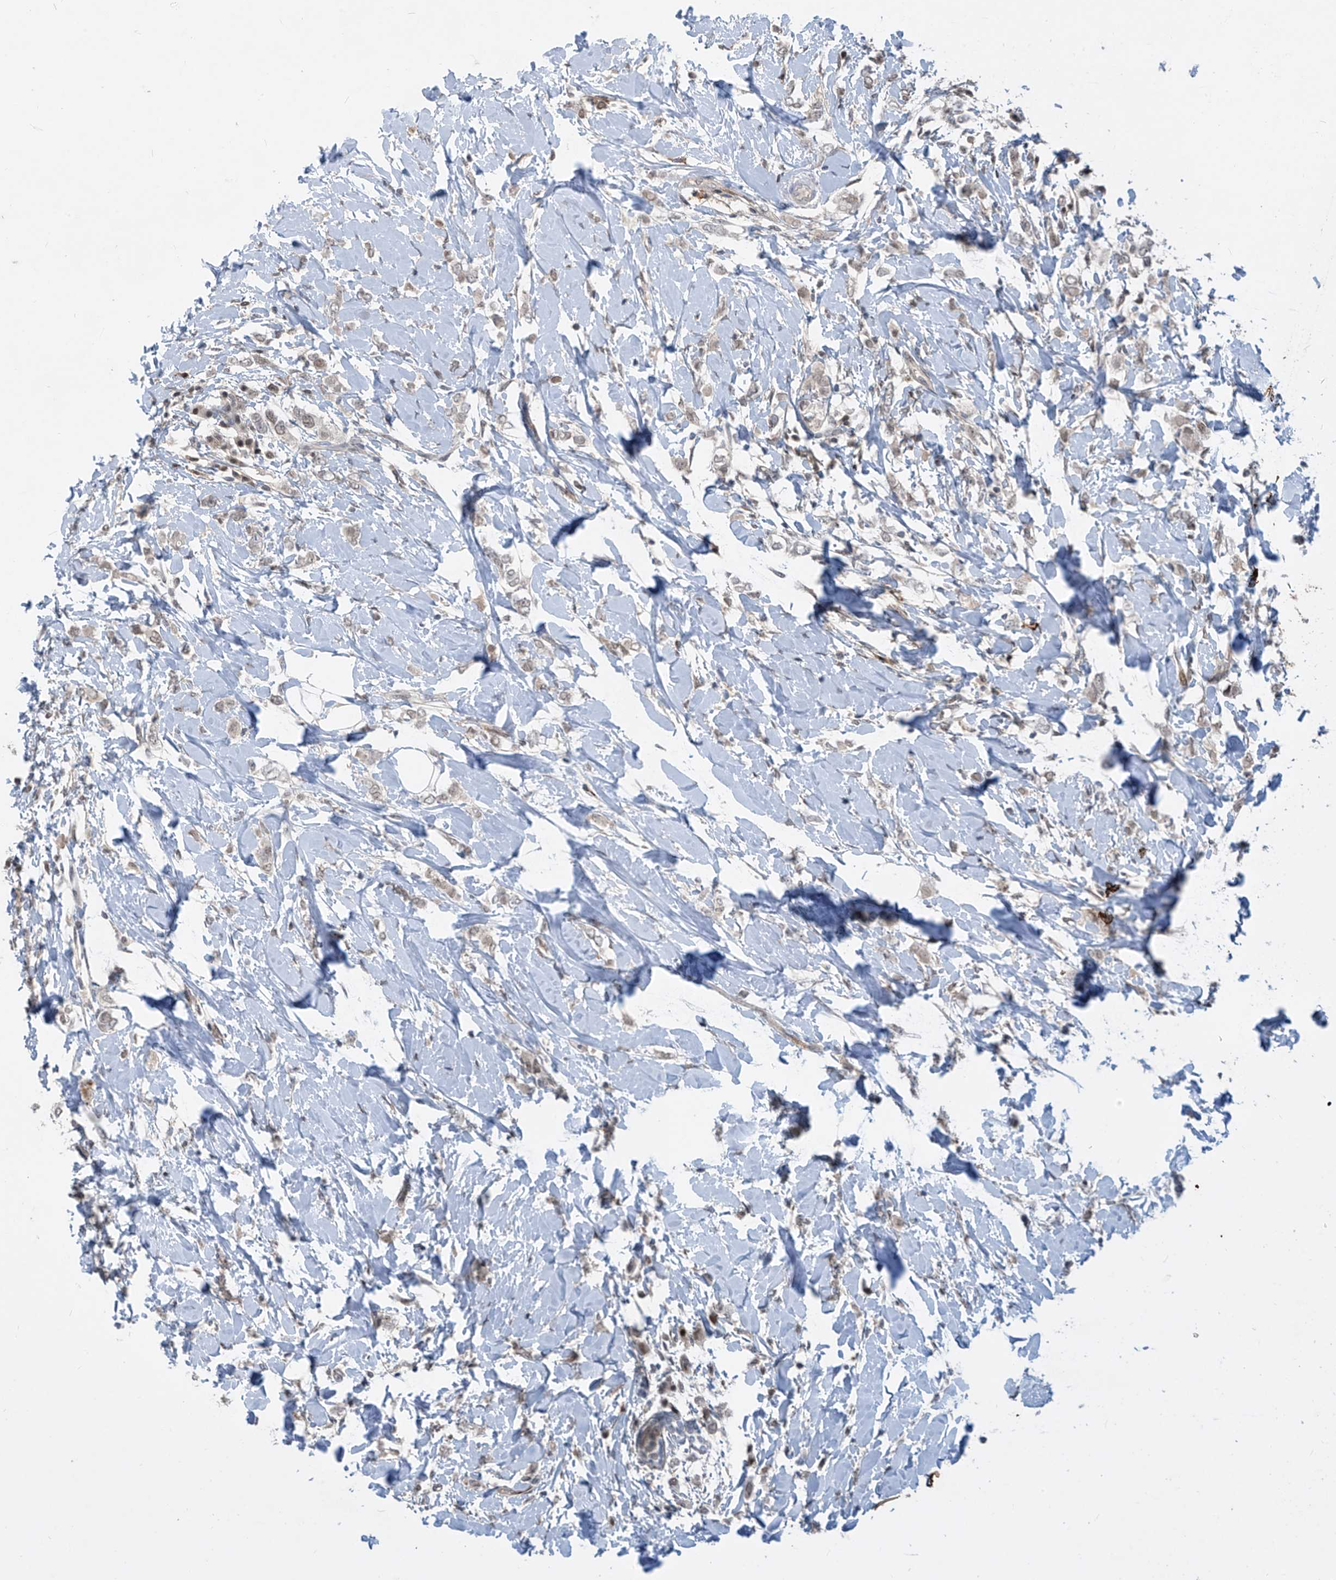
{"staining": {"intensity": "negative", "quantity": "none", "location": "none"}, "tissue": "breast cancer", "cell_type": "Tumor cells", "image_type": "cancer", "snomed": [{"axis": "morphology", "description": "Normal tissue, NOS"}, {"axis": "morphology", "description": "Lobular carcinoma"}, {"axis": "topography", "description": "Breast"}], "caption": "This is an immunohistochemistry (IHC) micrograph of human lobular carcinoma (breast). There is no positivity in tumor cells.", "gene": "LAGE3", "patient": {"sex": "female", "age": 47}}